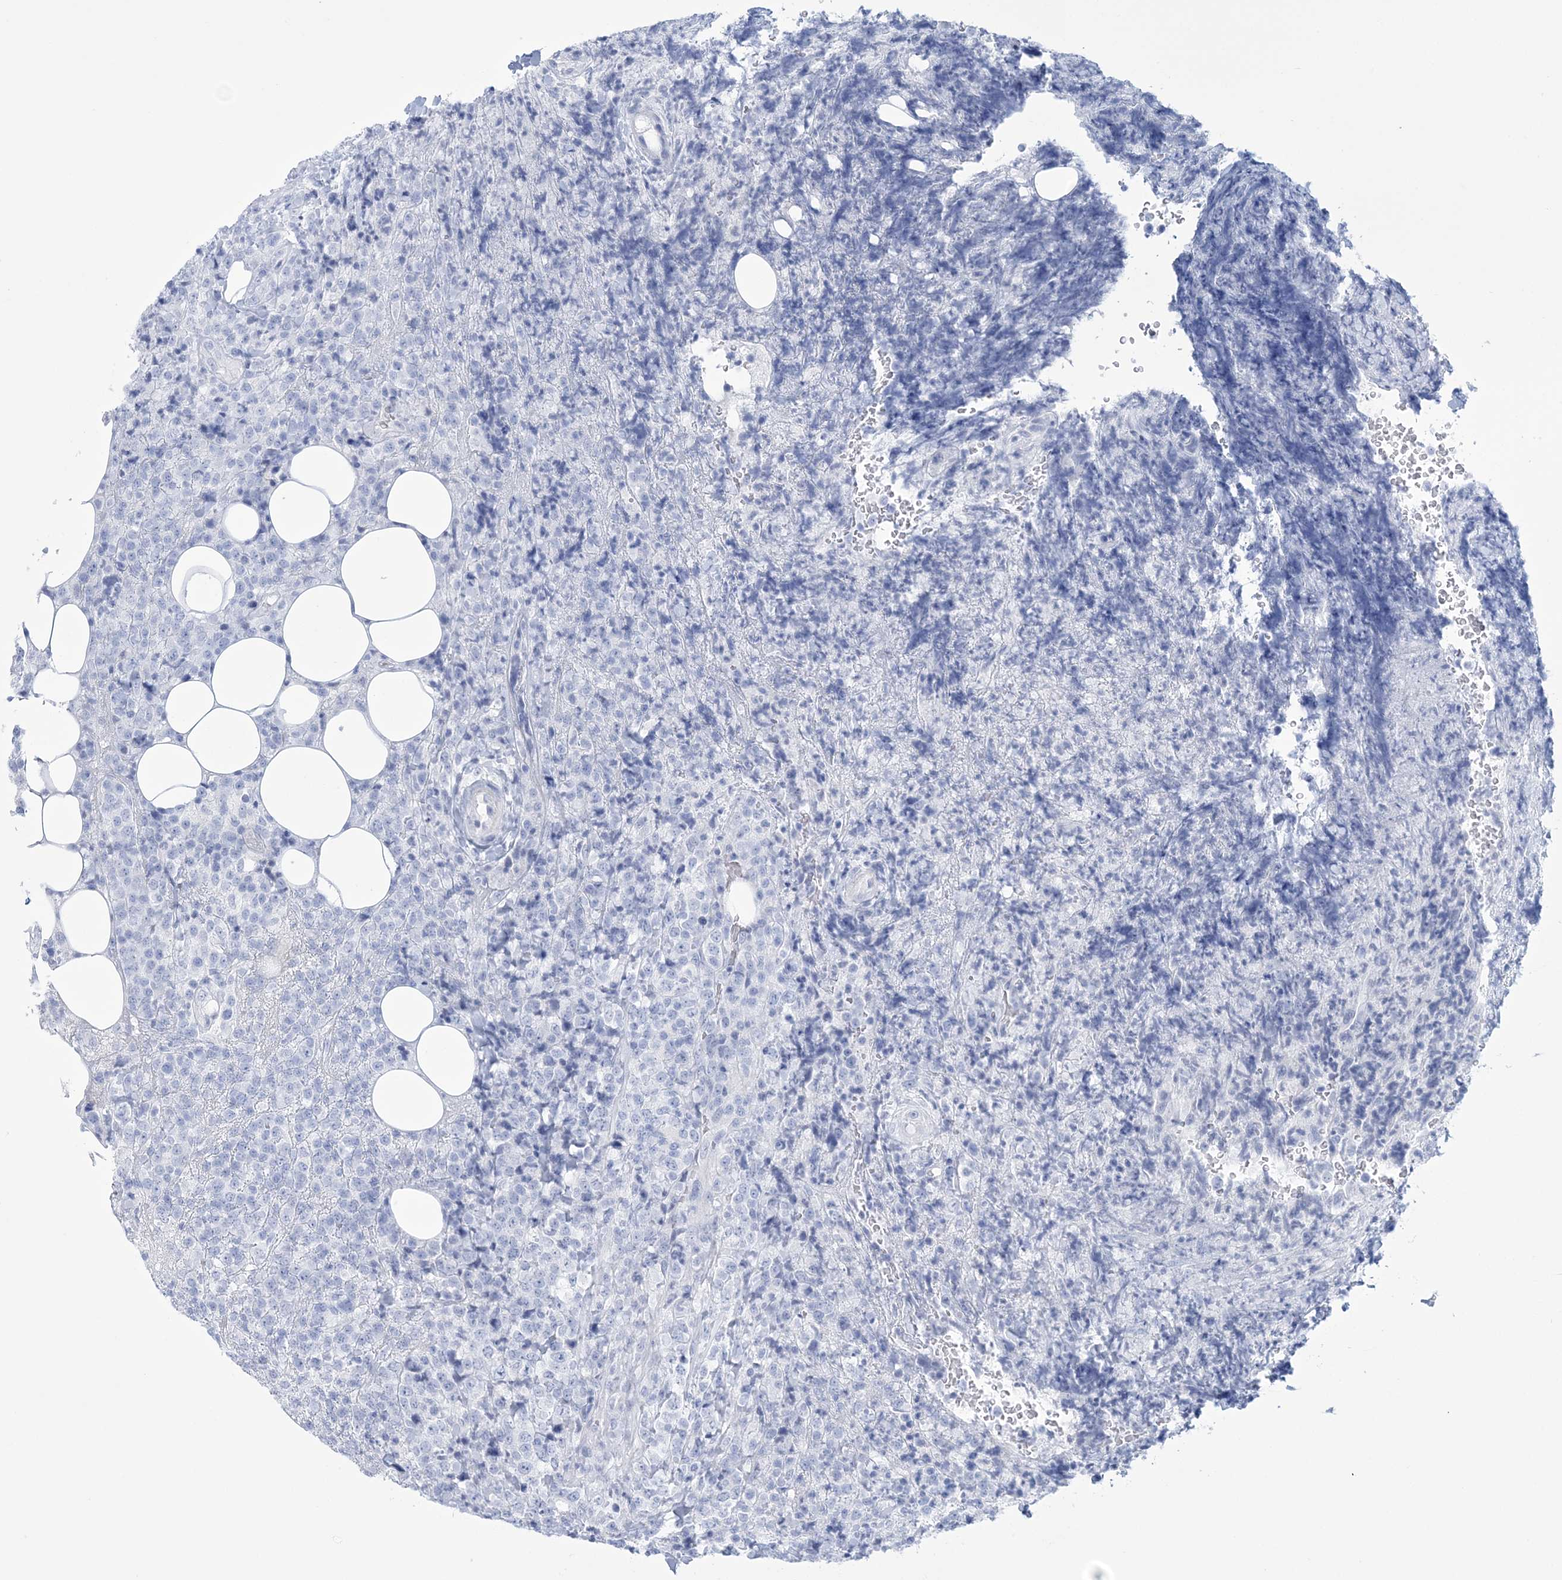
{"staining": {"intensity": "negative", "quantity": "none", "location": "none"}, "tissue": "lymphoma", "cell_type": "Tumor cells", "image_type": "cancer", "snomed": [{"axis": "morphology", "description": "Malignant lymphoma, non-Hodgkin's type, High grade"}, {"axis": "topography", "description": "Lymph node"}], "caption": "Tumor cells show no significant protein expression in lymphoma.", "gene": "DPCD", "patient": {"sex": "male", "age": 13}}